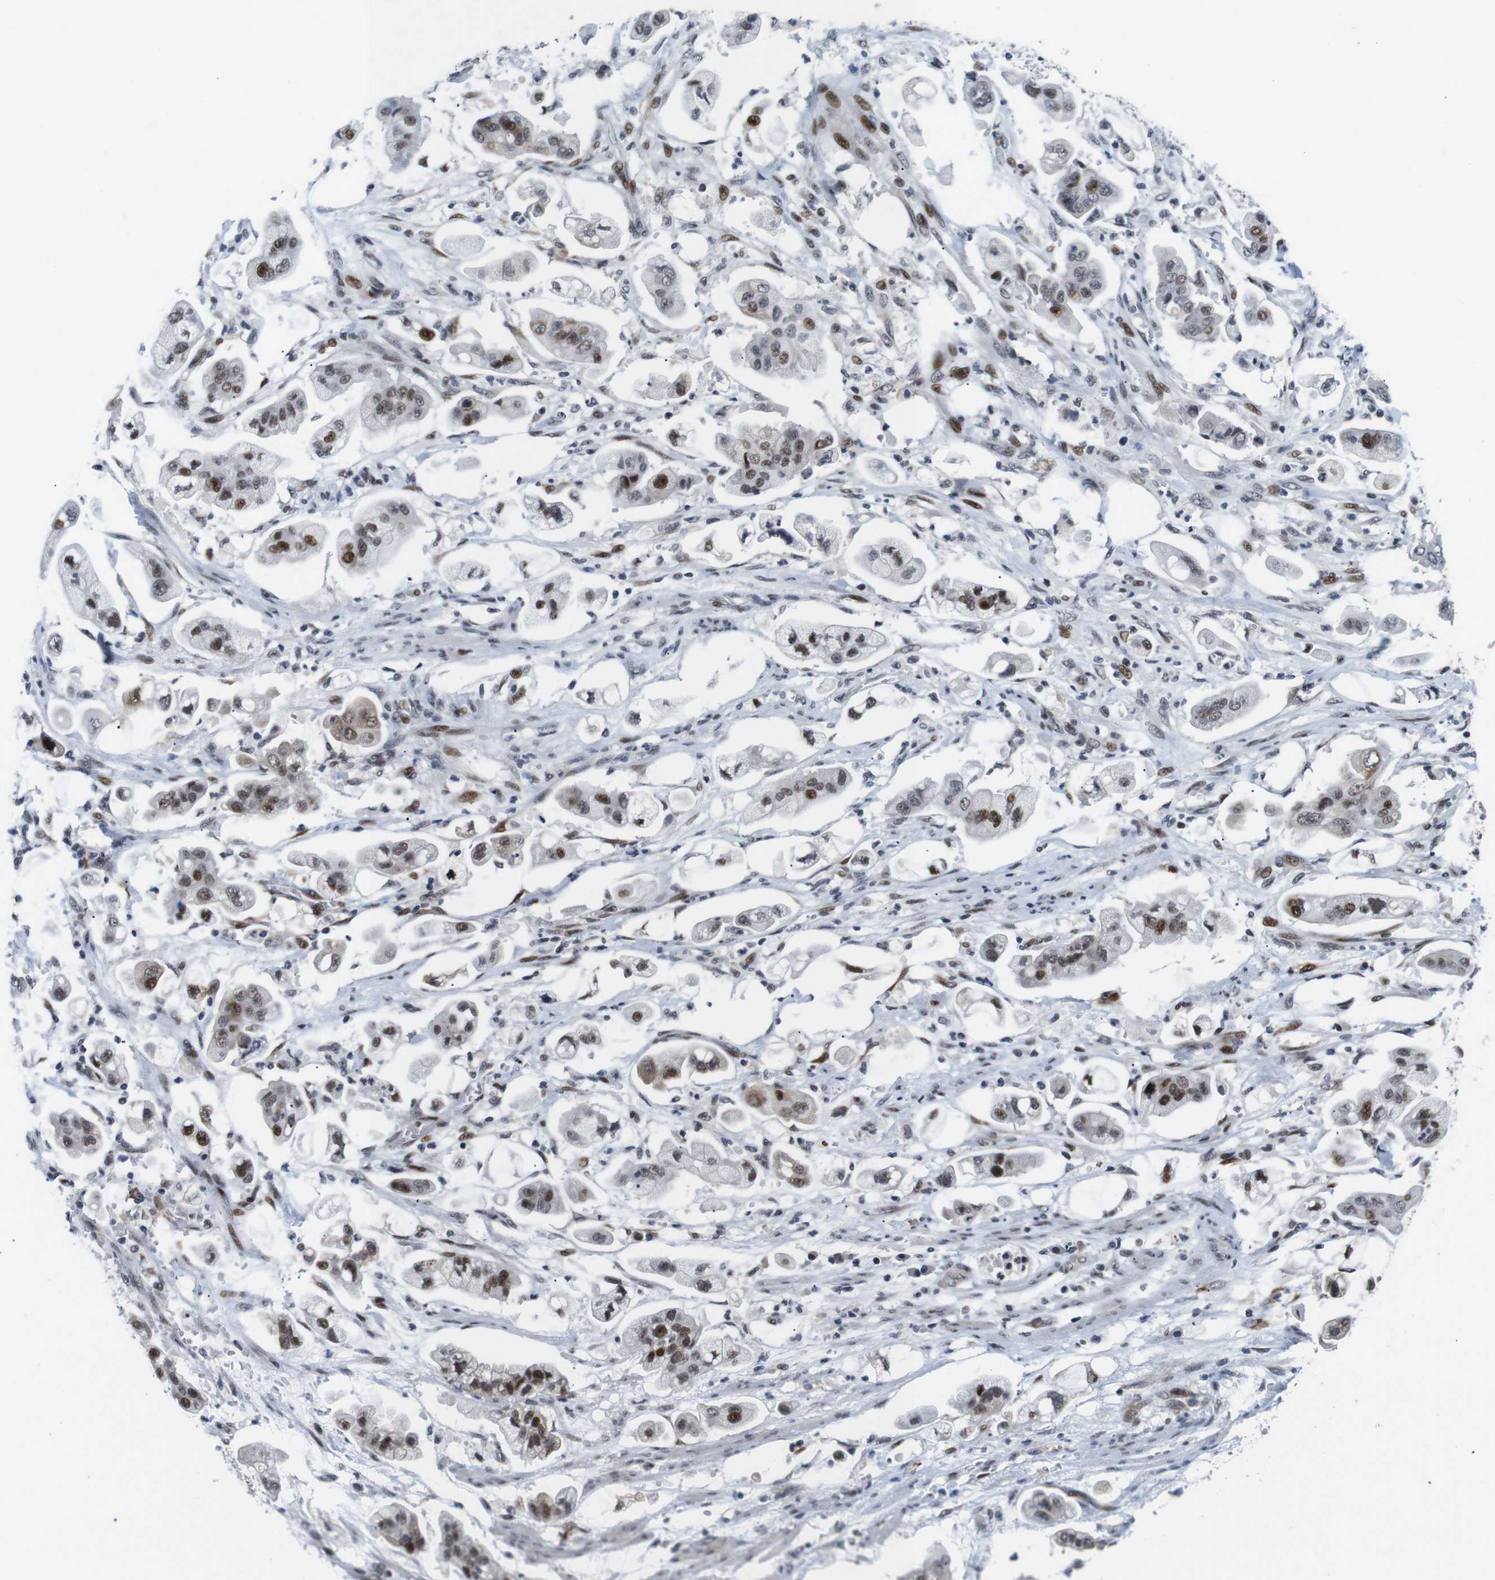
{"staining": {"intensity": "moderate", "quantity": "25%-75%", "location": "nuclear"}, "tissue": "stomach cancer", "cell_type": "Tumor cells", "image_type": "cancer", "snomed": [{"axis": "morphology", "description": "Adenocarcinoma, NOS"}, {"axis": "topography", "description": "Stomach"}], "caption": "An IHC micrograph of neoplastic tissue is shown. Protein staining in brown highlights moderate nuclear positivity in stomach adenocarcinoma within tumor cells.", "gene": "EIF4G1", "patient": {"sex": "male", "age": 62}}